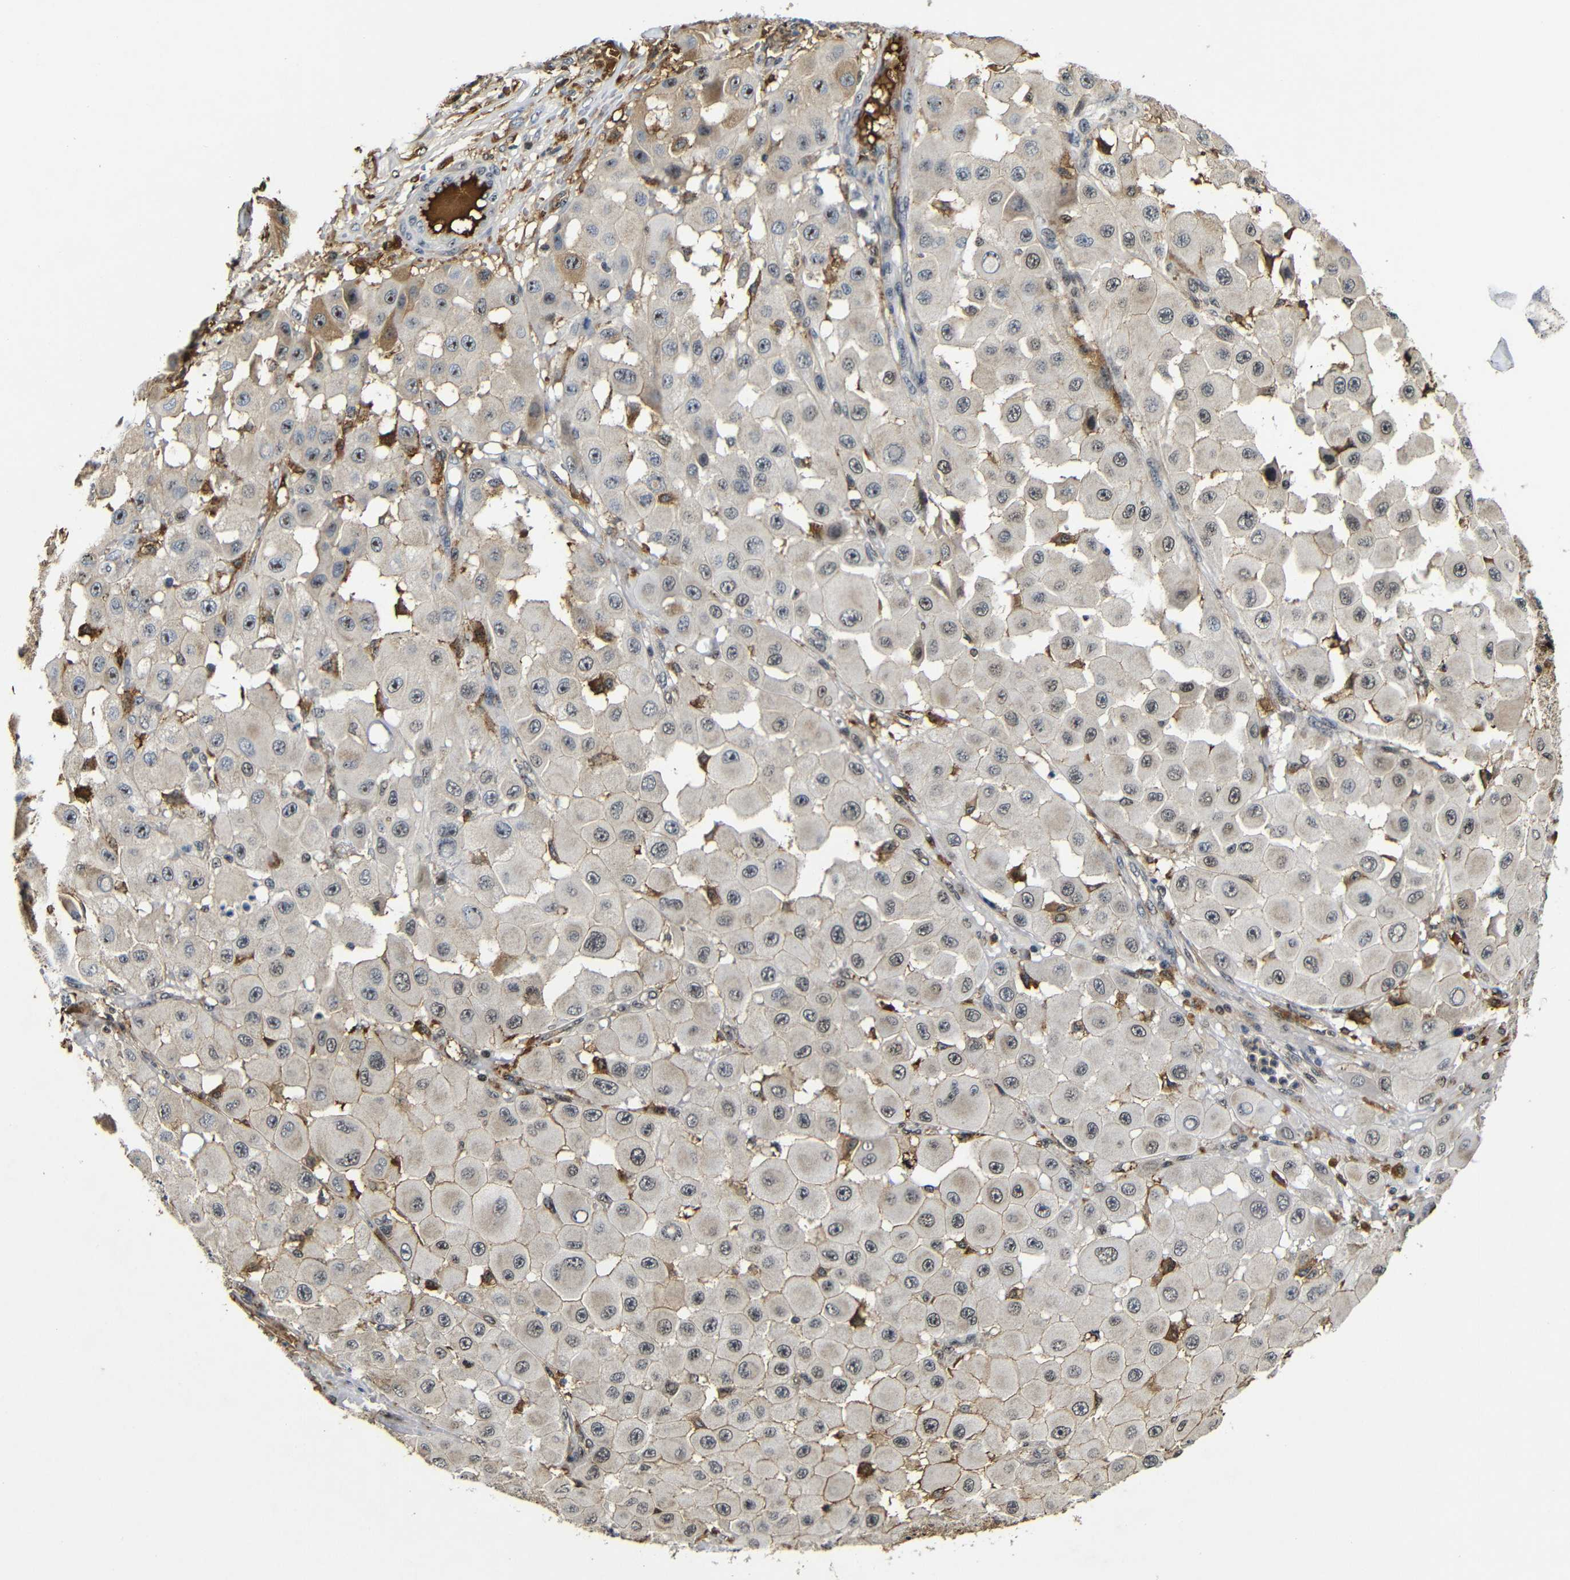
{"staining": {"intensity": "negative", "quantity": "none", "location": "none"}, "tissue": "melanoma", "cell_type": "Tumor cells", "image_type": "cancer", "snomed": [{"axis": "morphology", "description": "Malignant melanoma, NOS"}, {"axis": "topography", "description": "Skin"}], "caption": "Micrograph shows no significant protein positivity in tumor cells of malignant melanoma.", "gene": "MYC", "patient": {"sex": "female", "age": 81}}